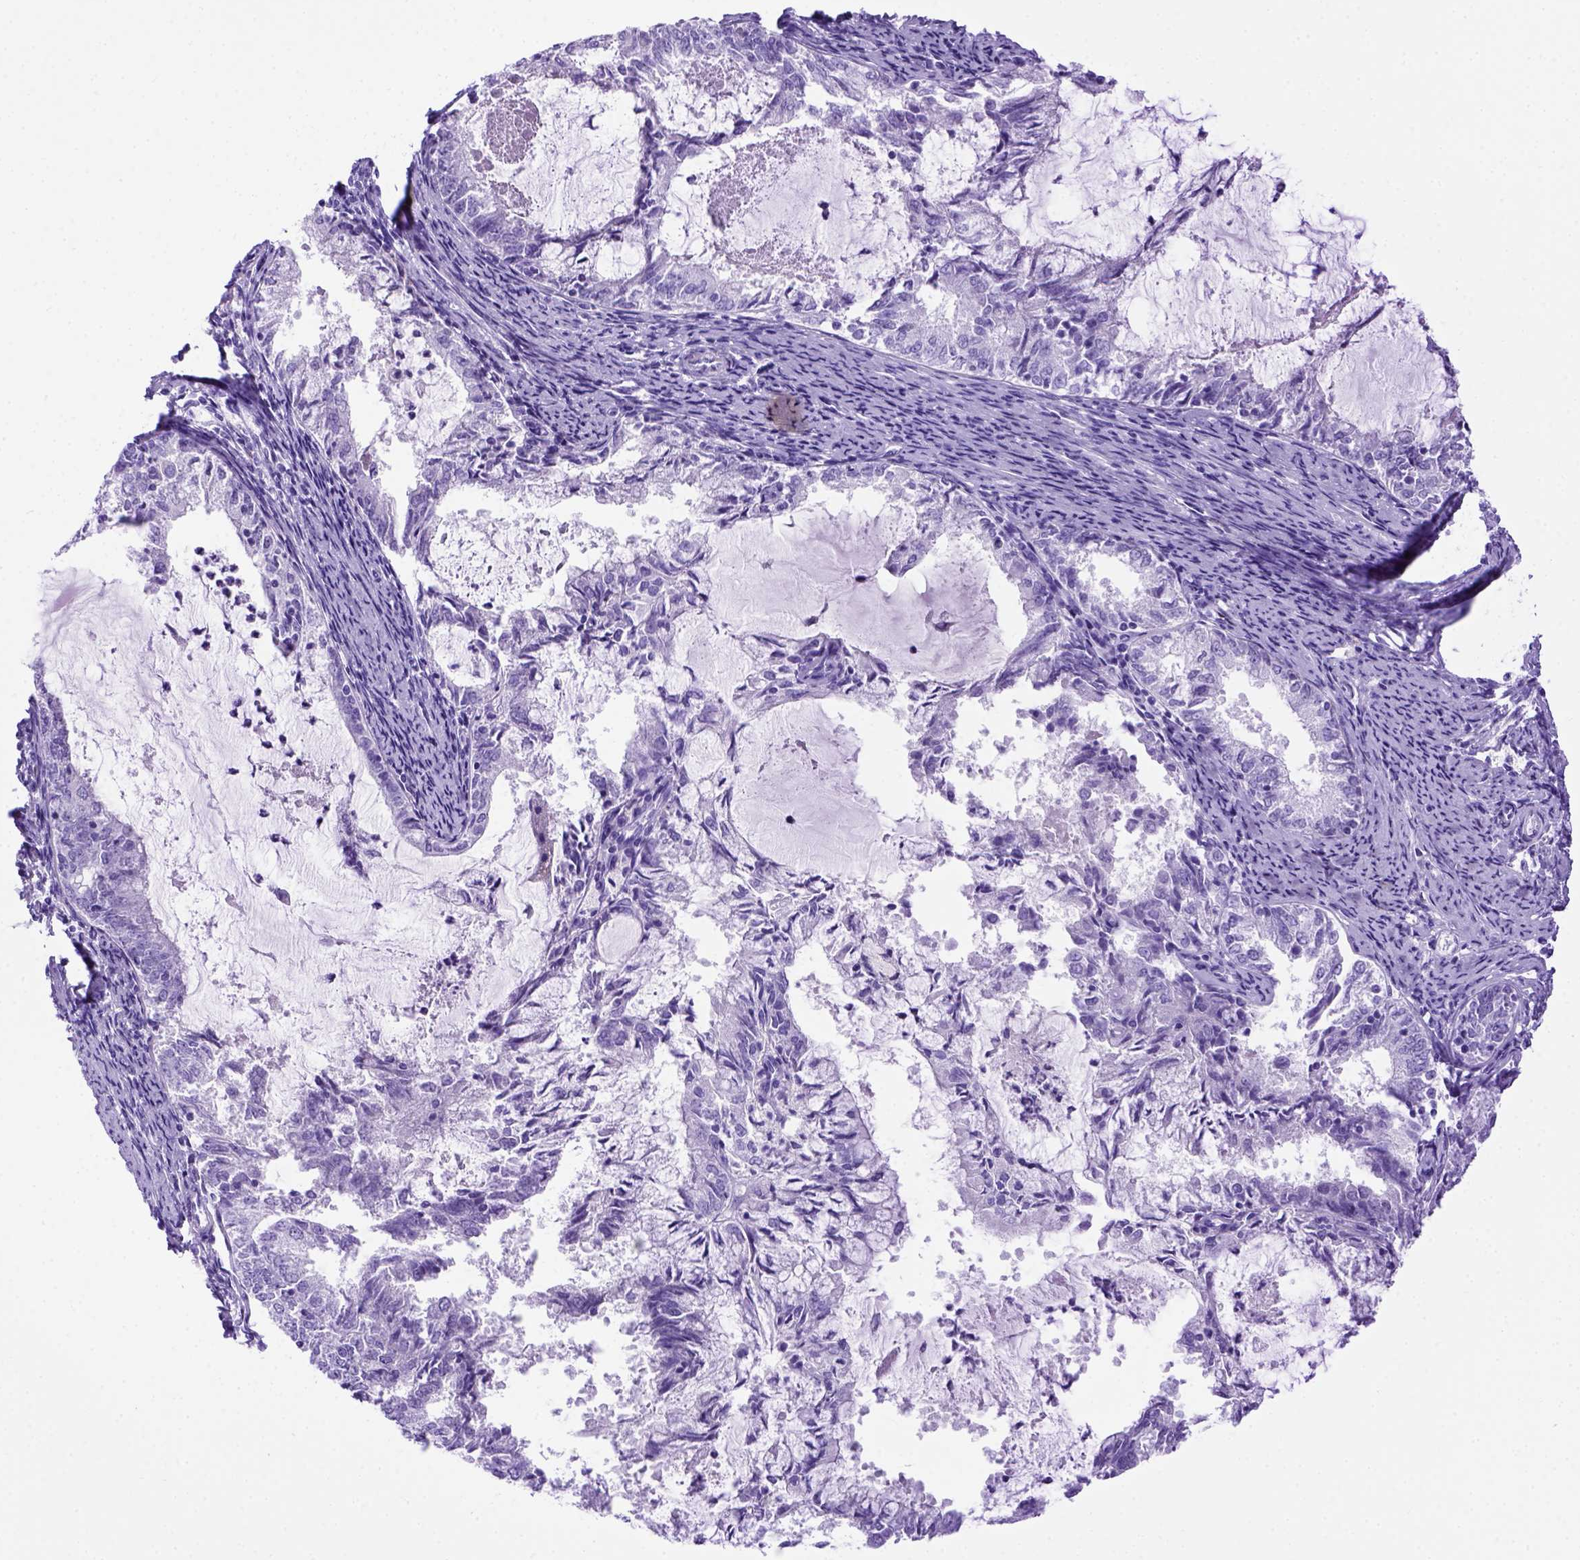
{"staining": {"intensity": "negative", "quantity": "none", "location": "none"}, "tissue": "endometrial cancer", "cell_type": "Tumor cells", "image_type": "cancer", "snomed": [{"axis": "morphology", "description": "Adenocarcinoma, NOS"}, {"axis": "topography", "description": "Endometrium"}], "caption": "A photomicrograph of endometrial adenocarcinoma stained for a protein displays no brown staining in tumor cells. Nuclei are stained in blue.", "gene": "MEOX2", "patient": {"sex": "female", "age": 57}}